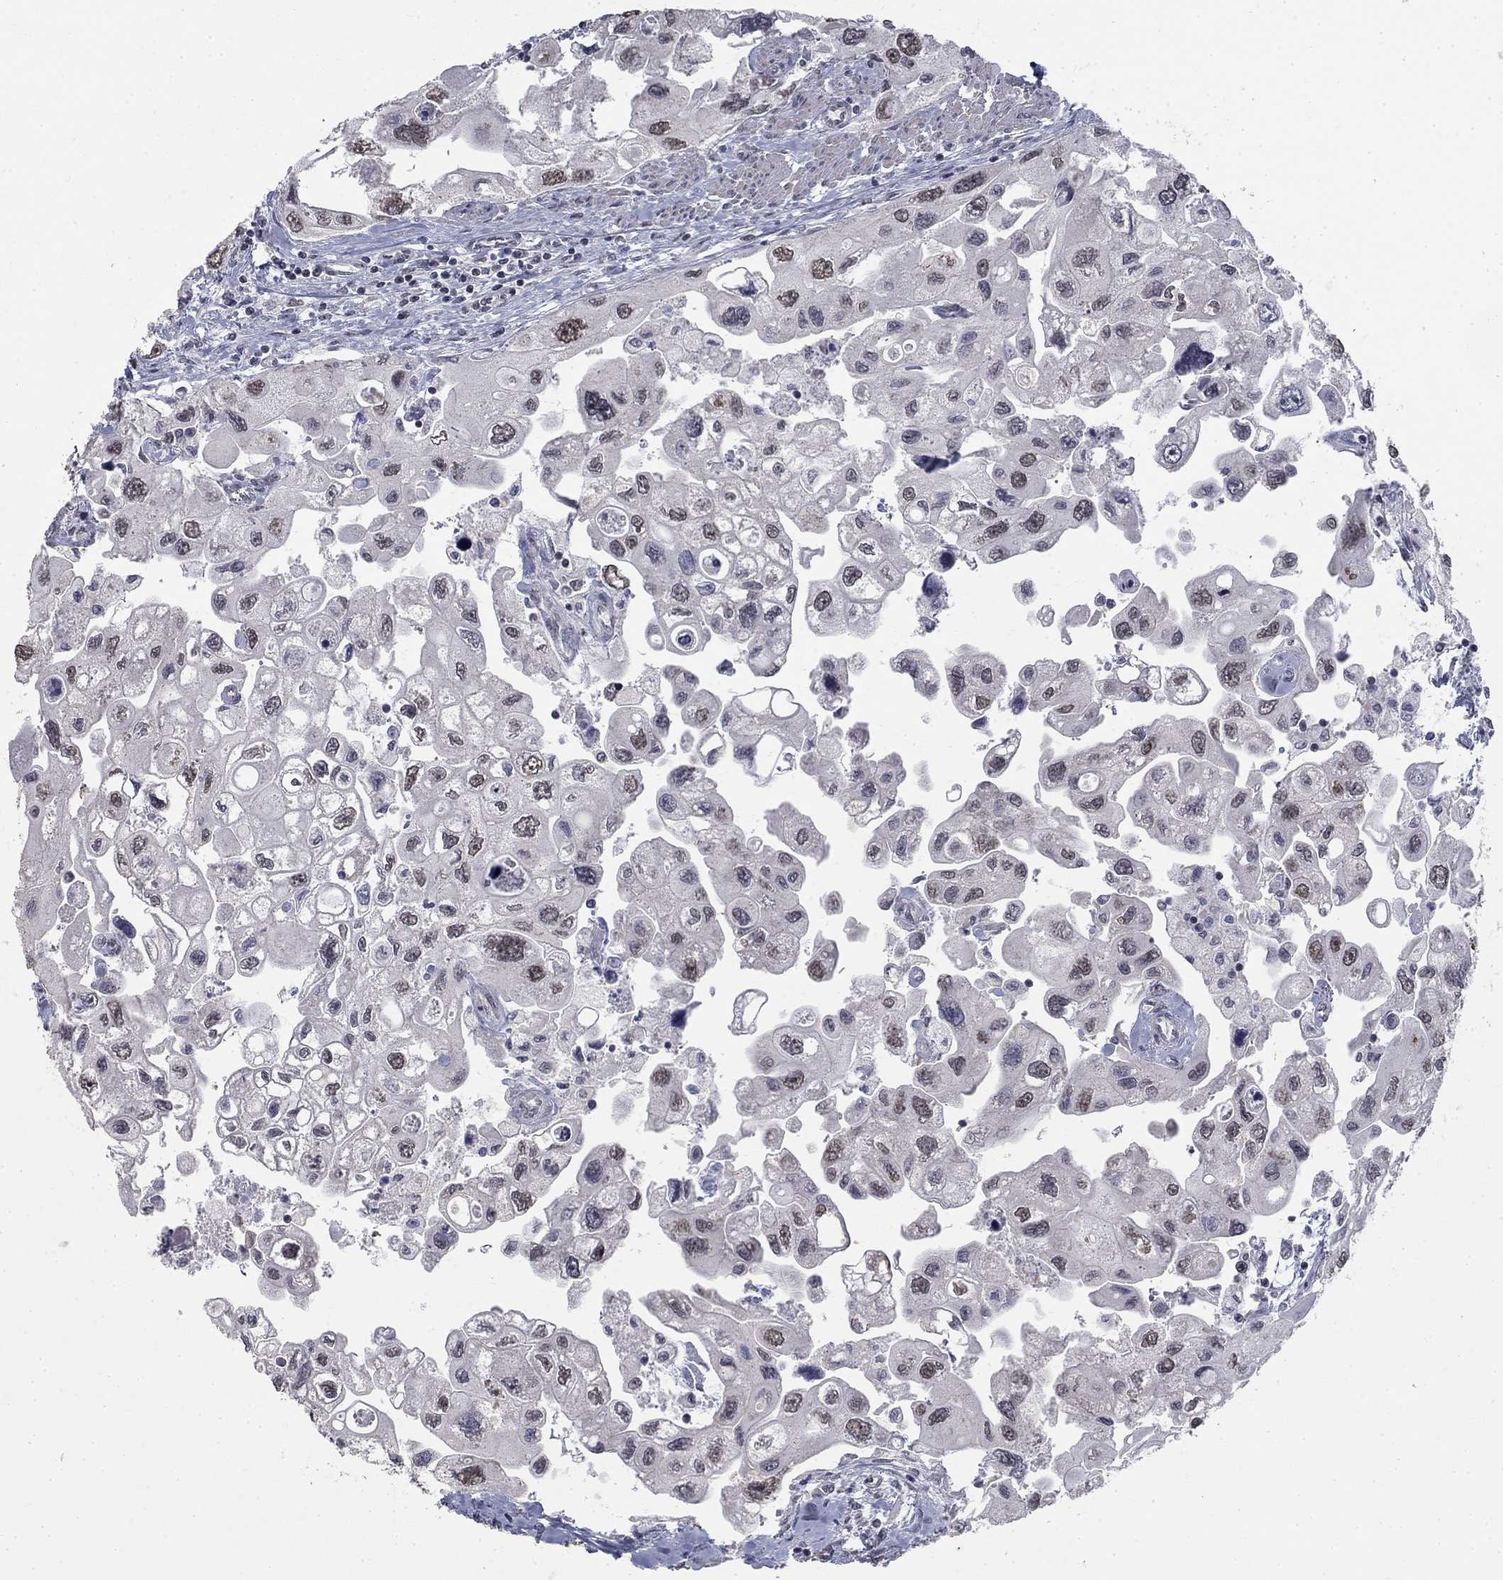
{"staining": {"intensity": "weak", "quantity": "25%-75%", "location": "nuclear"}, "tissue": "urothelial cancer", "cell_type": "Tumor cells", "image_type": "cancer", "snomed": [{"axis": "morphology", "description": "Urothelial carcinoma, High grade"}, {"axis": "topography", "description": "Urinary bladder"}], "caption": "Urothelial carcinoma (high-grade) tissue reveals weak nuclear staining in approximately 25%-75% of tumor cells, visualized by immunohistochemistry. The staining is performed using DAB brown chromogen to label protein expression. The nuclei are counter-stained blue using hematoxylin.", "gene": "SPATA33", "patient": {"sex": "male", "age": 59}}